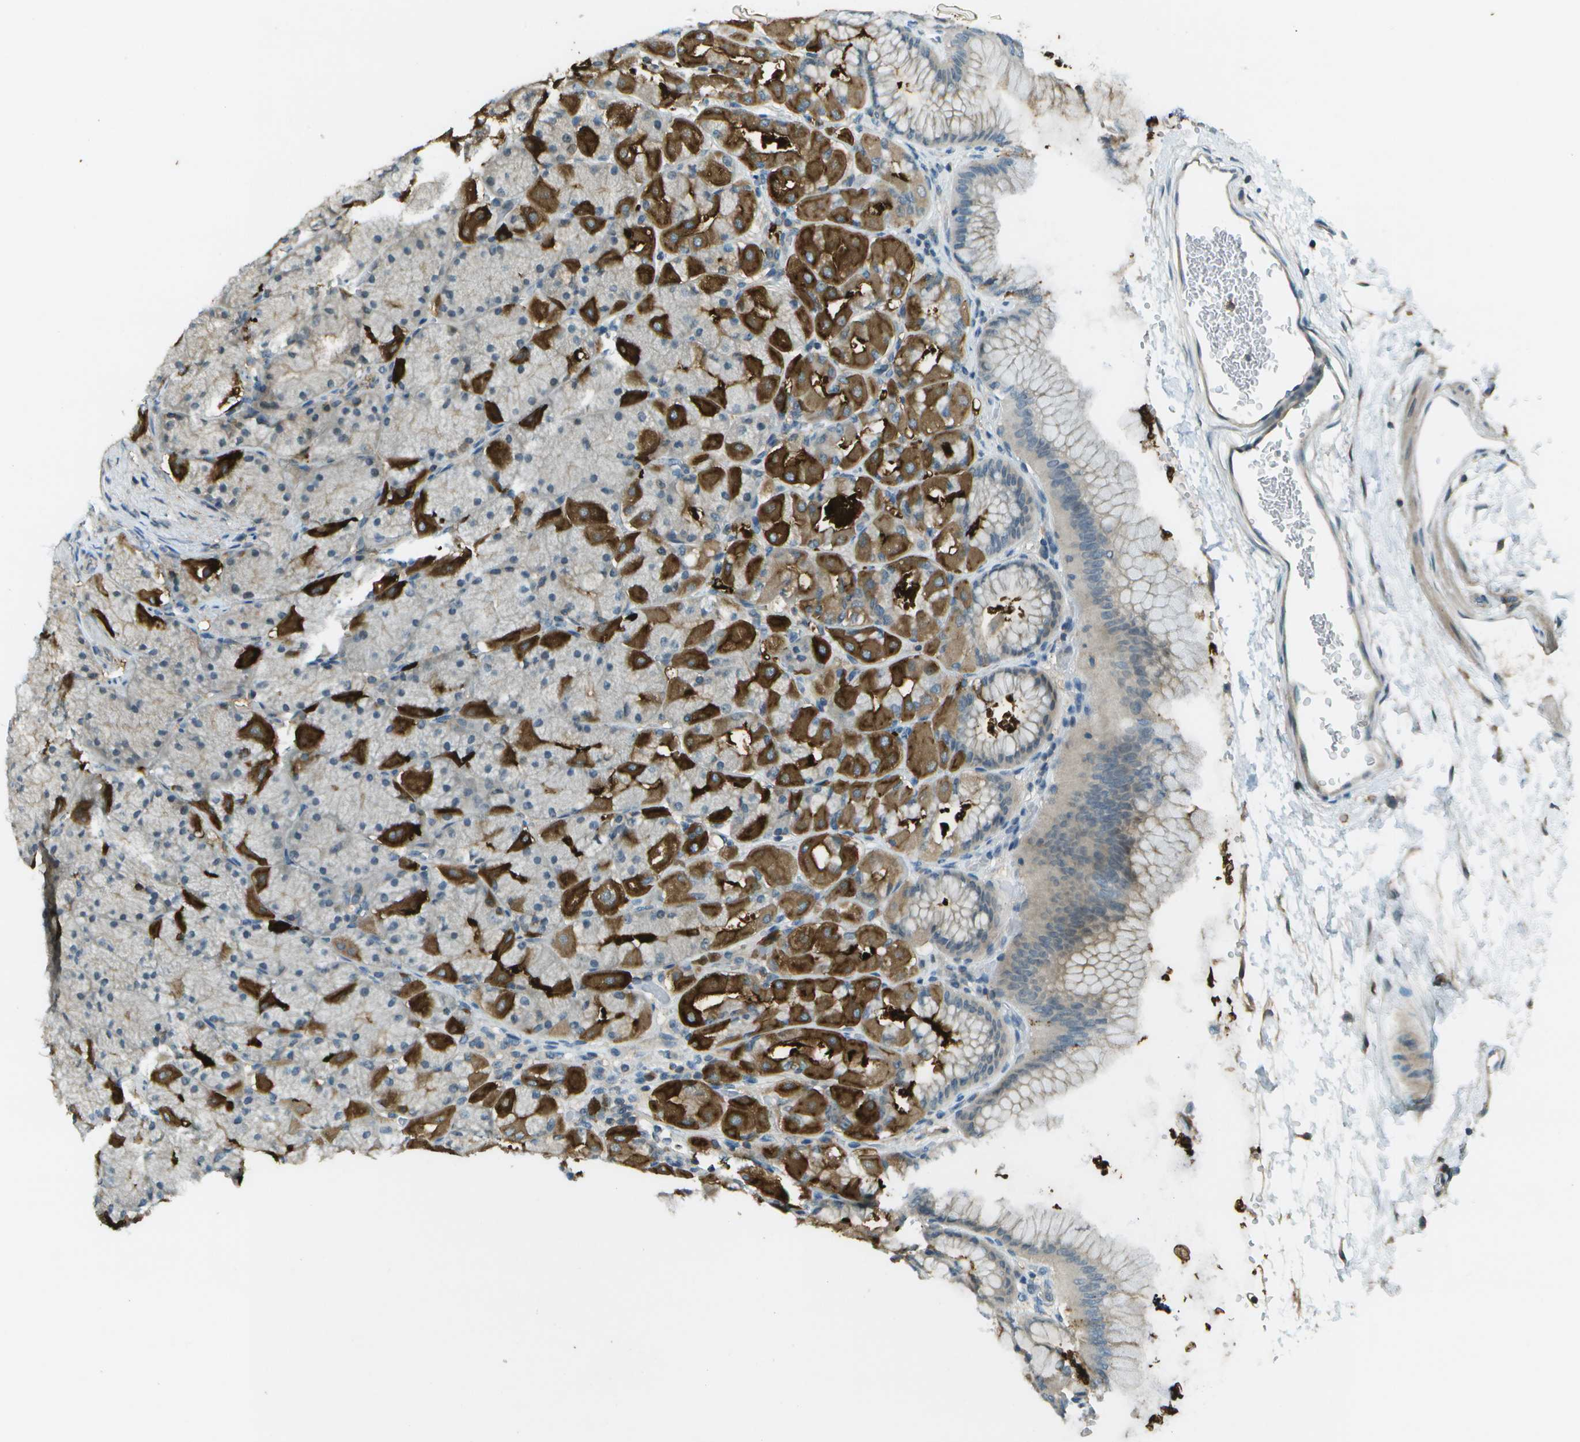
{"staining": {"intensity": "strong", "quantity": "25%-75%", "location": "cytoplasmic/membranous"}, "tissue": "stomach", "cell_type": "Glandular cells", "image_type": "normal", "snomed": [{"axis": "morphology", "description": "Normal tissue, NOS"}, {"axis": "topography", "description": "Stomach, upper"}], "caption": "This photomicrograph shows IHC staining of unremarkable human stomach, with high strong cytoplasmic/membranous expression in about 25%-75% of glandular cells.", "gene": "LRRC66", "patient": {"sex": "female", "age": 56}}